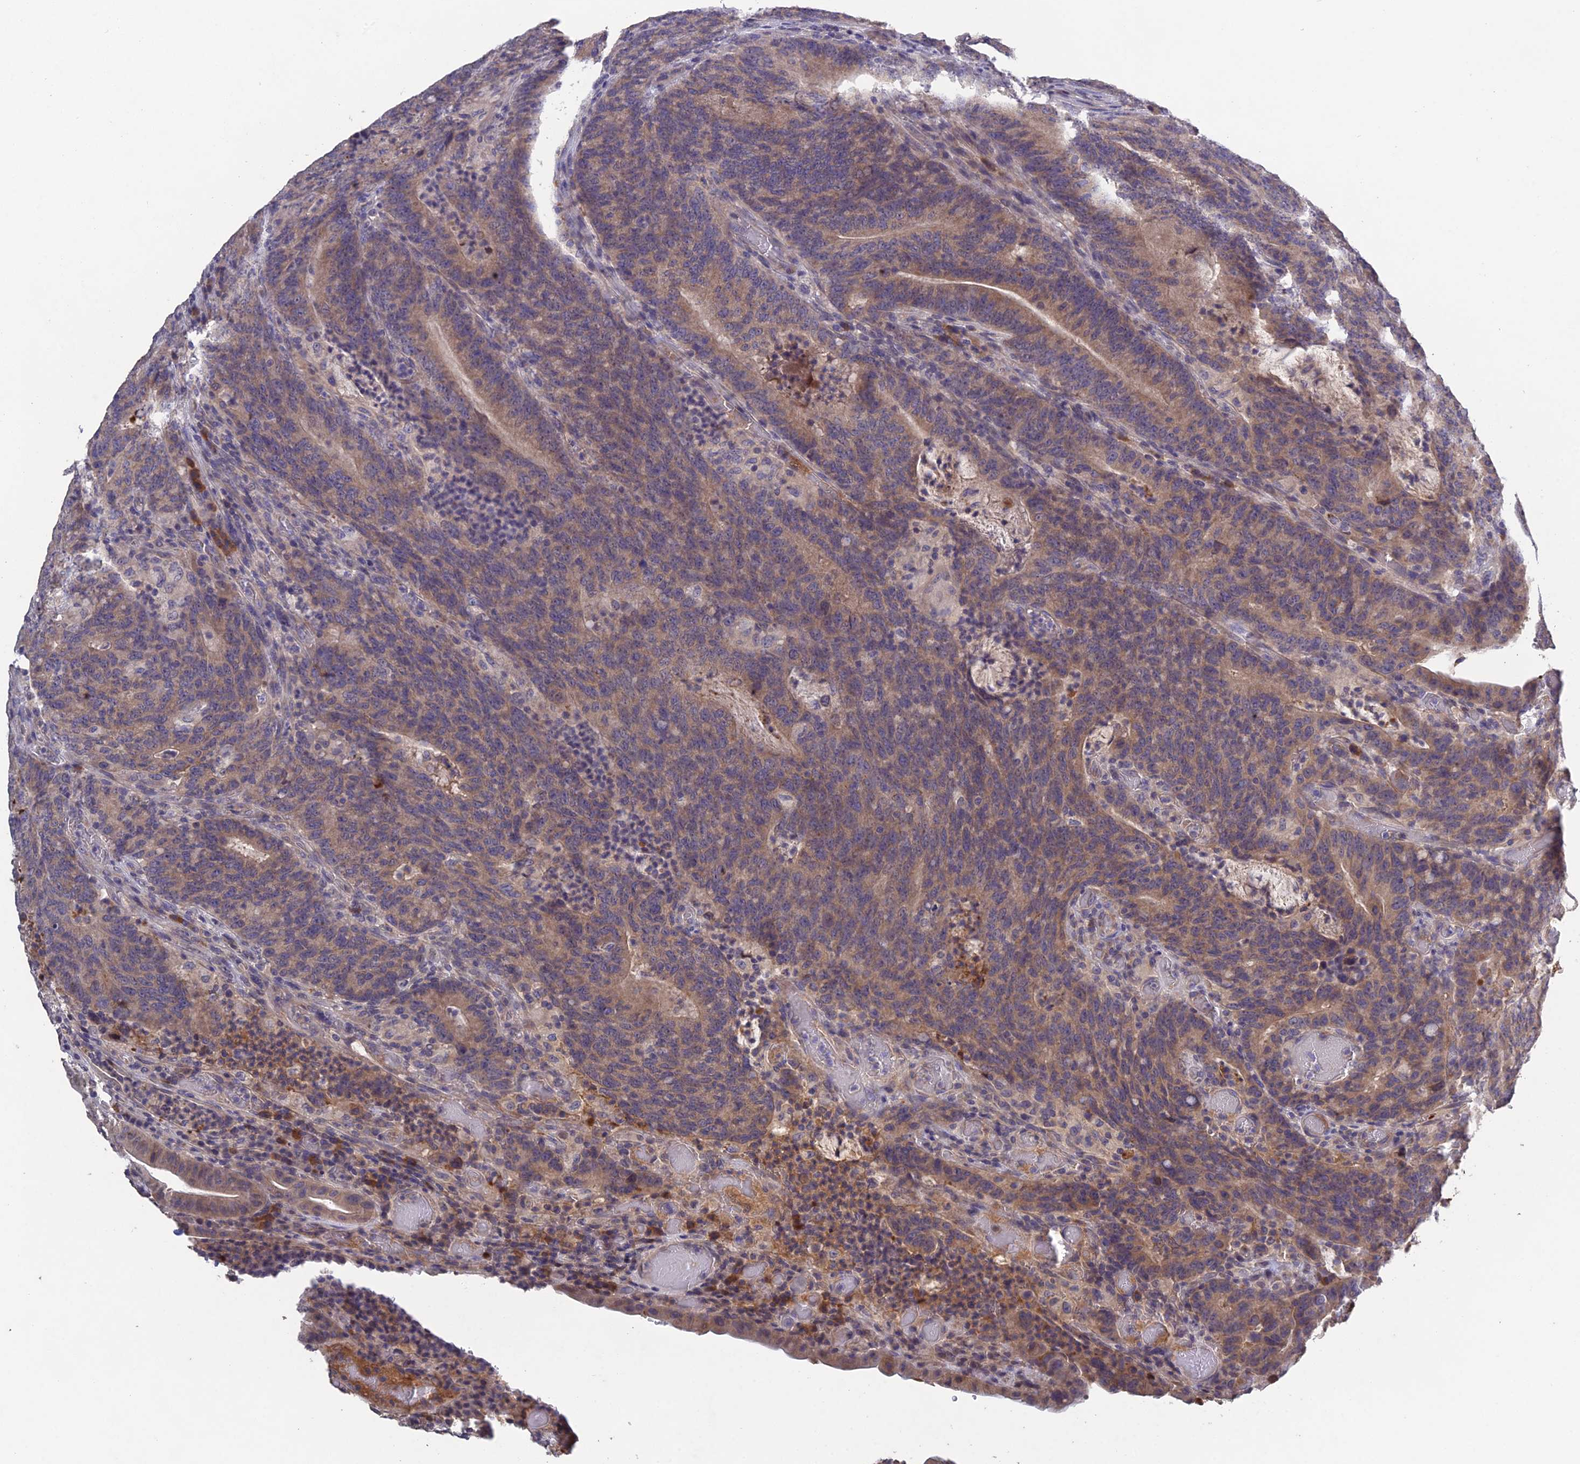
{"staining": {"intensity": "weak", "quantity": ">75%", "location": "cytoplasmic/membranous"}, "tissue": "colorectal cancer", "cell_type": "Tumor cells", "image_type": "cancer", "snomed": [{"axis": "morphology", "description": "Normal tissue, NOS"}, {"axis": "morphology", "description": "Adenocarcinoma, NOS"}, {"axis": "topography", "description": "Colon"}], "caption": "Protein analysis of colorectal cancer tissue exhibits weak cytoplasmic/membranous positivity in about >75% of tumor cells.", "gene": "SLC39A13", "patient": {"sex": "female", "age": 75}}